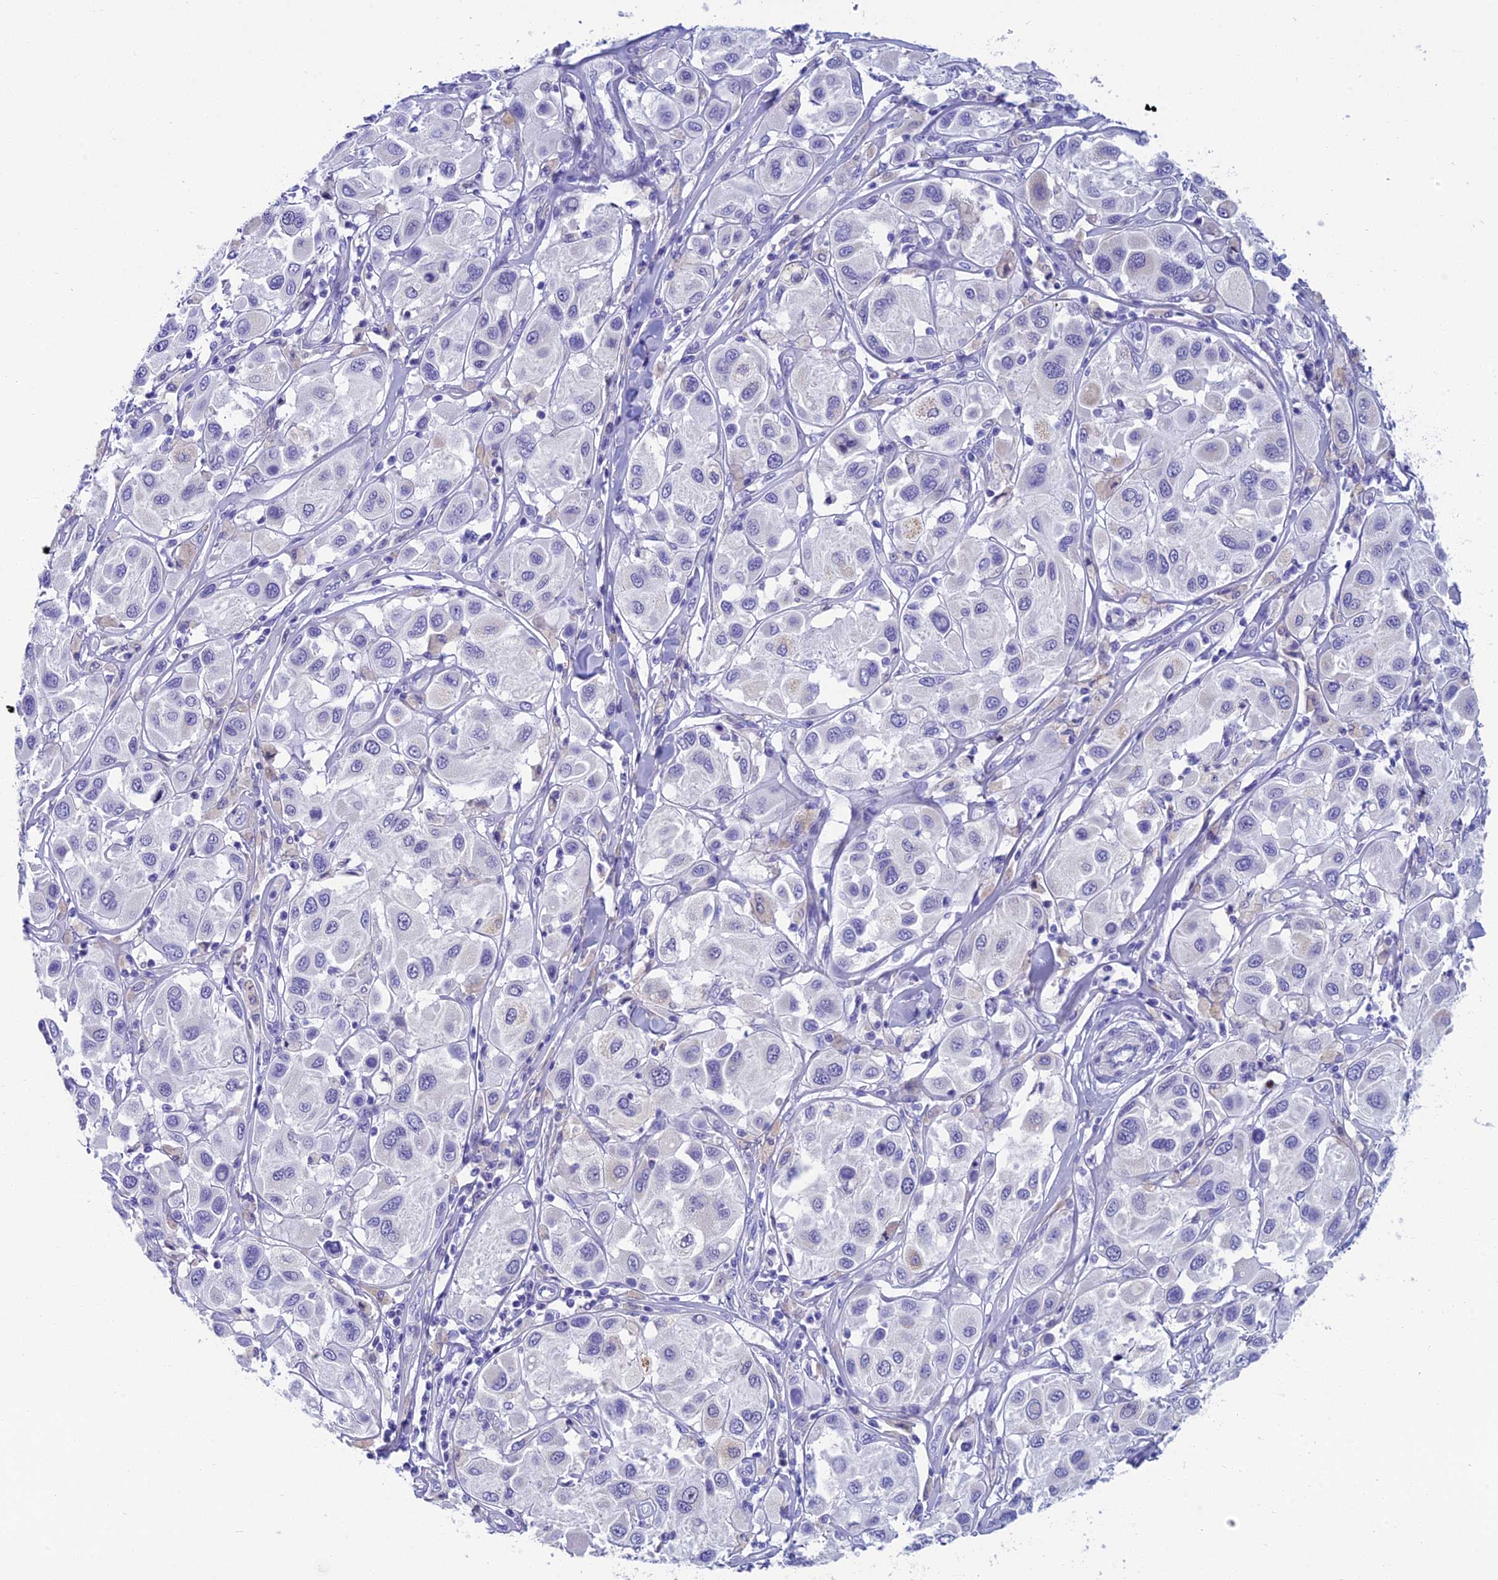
{"staining": {"intensity": "negative", "quantity": "none", "location": "none"}, "tissue": "melanoma", "cell_type": "Tumor cells", "image_type": "cancer", "snomed": [{"axis": "morphology", "description": "Malignant melanoma, Metastatic site"}, {"axis": "topography", "description": "Skin"}], "caption": "Tumor cells are negative for protein expression in human melanoma.", "gene": "REEP4", "patient": {"sex": "male", "age": 41}}